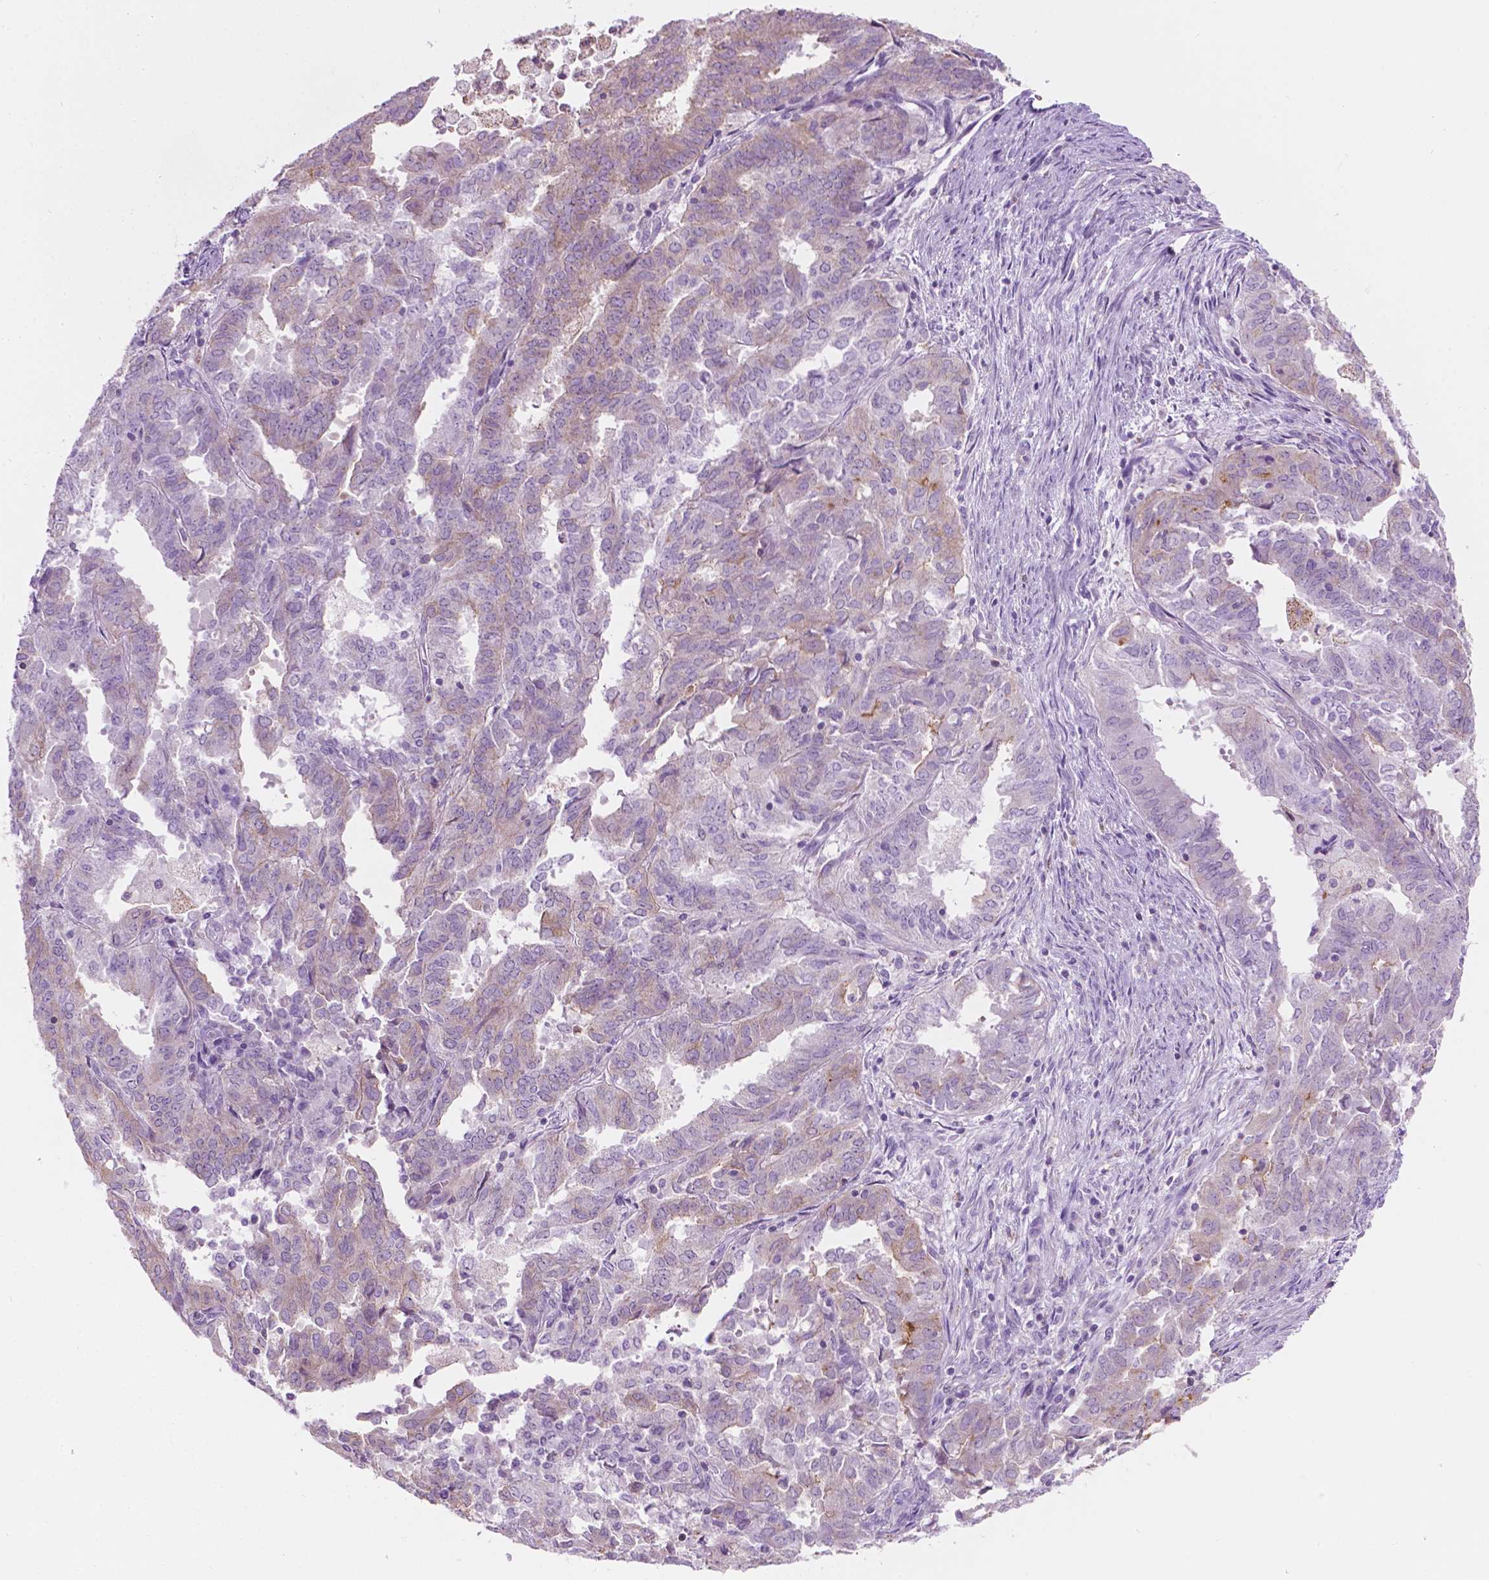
{"staining": {"intensity": "weak", "quantity": "<25%", "location": "cytoplasmic/membranous"}, "tissue": "endometrial cancer", "cell_type": "Tumor cells", "image_type": "cancer", "snomed": [{"axis": "morphology", "description": "Adenocarcinoma, NOS"}, {"axis": "topography", "description": "Endometrium"}], "caption": "Immunohistochemical staining of endometrial cancer exhibits no significant staining in tumor cells.", "gene": "NOS1AP", "patient": {"sex": "female", "age": 72}}